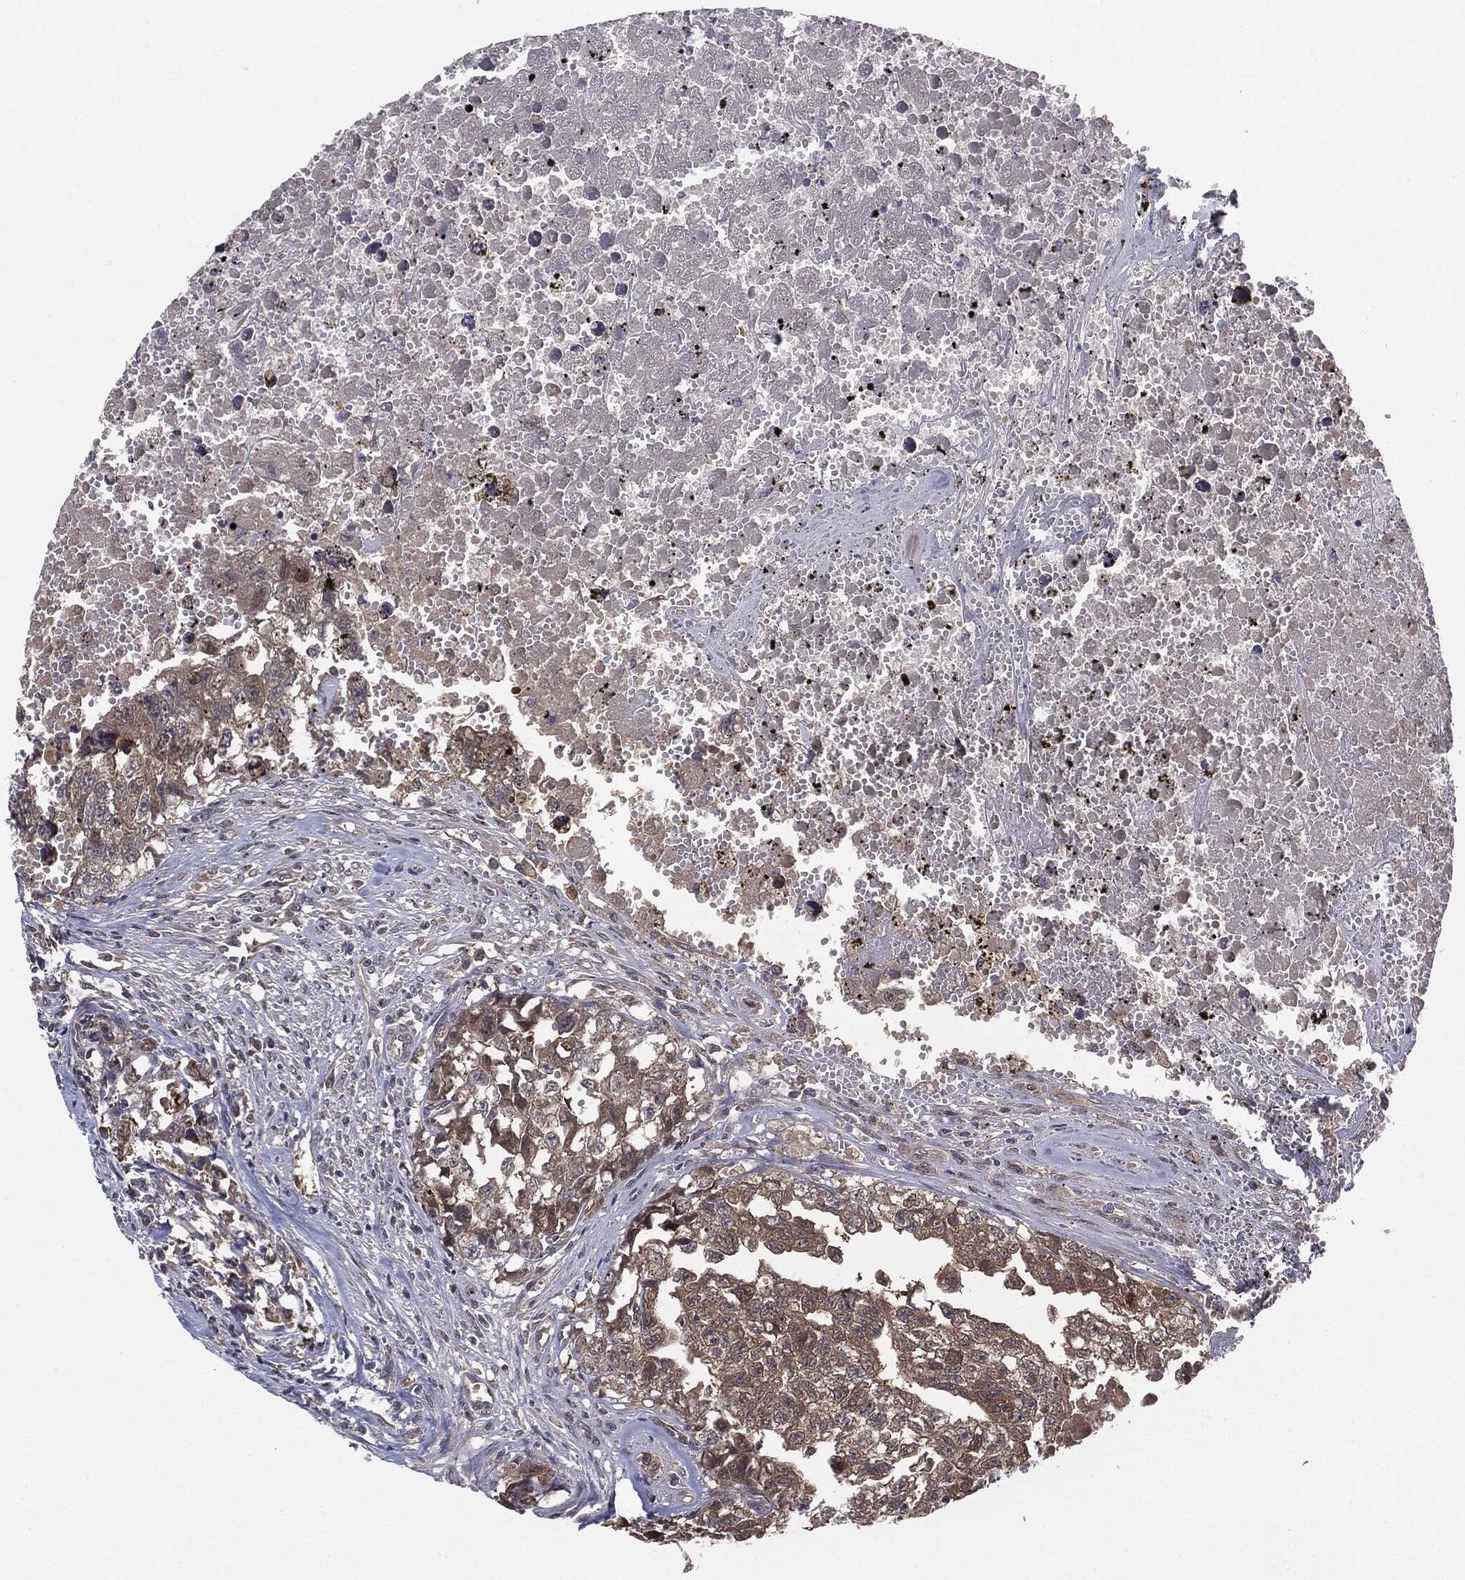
{"staining": {"intensity": "weak", "quantity": ">75%", "location": "cytoplasmic/membranous"}, "tissue": "testis cancer", "cell_type": "Tumor cells", "image_type": "cancer", "snomed": [{"axis": "morphology", "description": "Seminoma, NOS"}, {"axis": "morphology", "description": "Carcinoma, Embryonal, NOS"}, {"axis": "topography", "description": "Testis"}], "caption": "IHC photomicrograph of human testis cancer stained for a protein (brown), which displays low levels of weak cytoplasmic/membranous expression in about >75% of tumor cells.", "gene": "KRT7", "patient": {"sex": "male", "age": 22}}